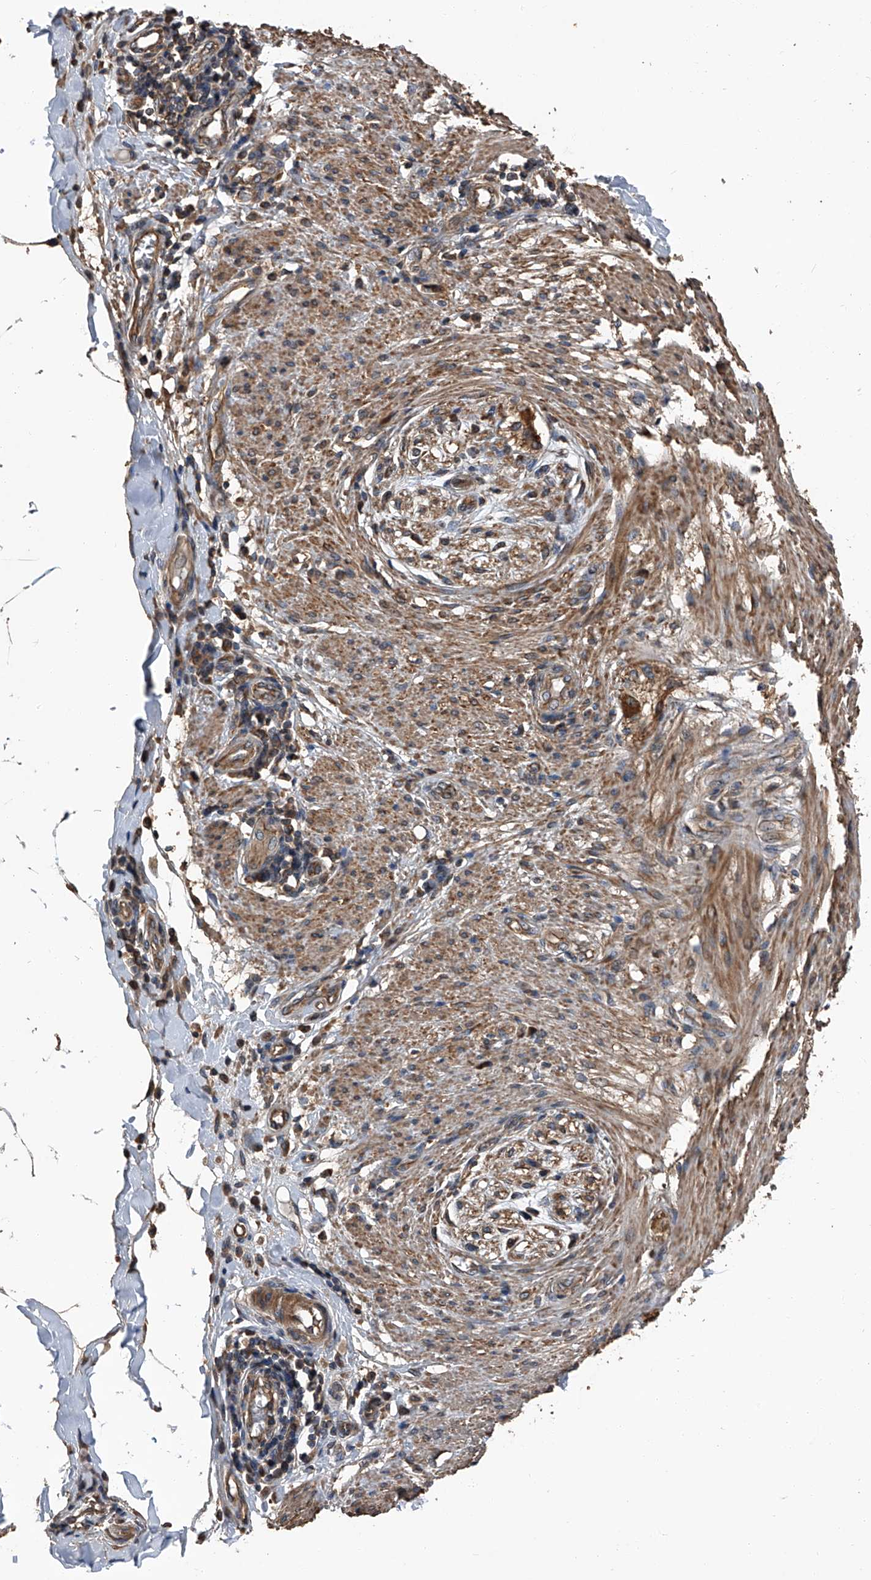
{"staining": {"intensity": "moderate", "quantity": ">75%", "location": "cytoplasmic/membranous"}, "tissue": "smooth muscle", "cell_type": "Smooth muscle cells", "image_type": "normal", "snomed": [{"axis": "morphology", "description": "Normal tissue, NOS"}, {"axis": "morphology", "description": "Adenocarcinoma, NOS"}, {"axis": "topography", "description": "Colon"}, {"axis": "topography", "description": "Peripheral nerve tissue"}], "caption": "Immunohistochemistry (IHC) staining of unremarkable smooth muscle, which demonstrates medium levels of moderate cytoplasmic/membranous staining in about >75% of smooth muscle cells indicating moderate cytoplasmic/membranous protein expression. The staining was performed using DAB (brown) for protein detection and nuclei were counterstained in hematoxylin (blue).", "gene": "KCNJ2", "patient": {"sex": "male", "age": 14}}